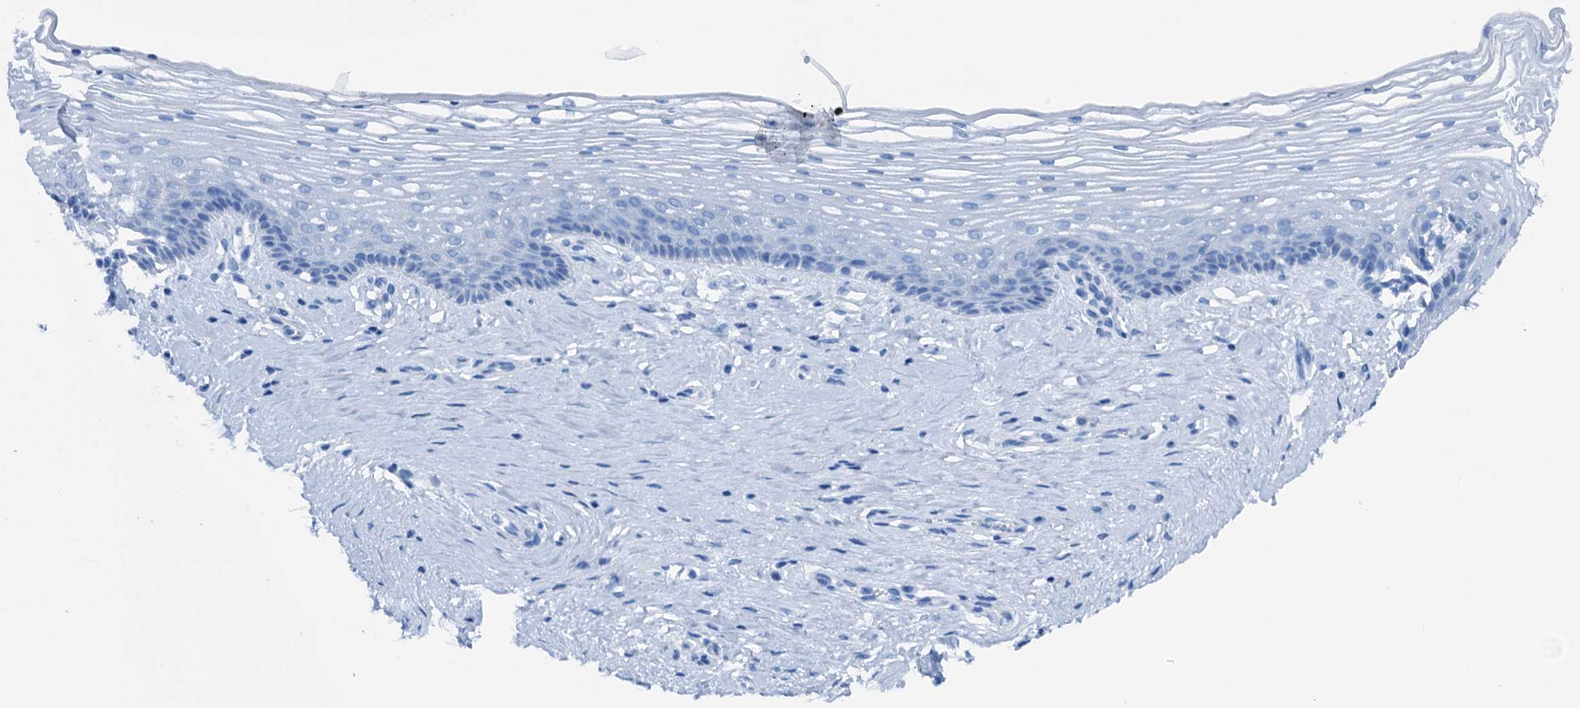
{"staining": {"intensity": "negative", "quantity": "none", "location": "none"}, "tissue": "vagina", "cell_type": "Squamous epithelial cells", "image_type": "normal", "snomed": [{"axis": "morphology", "description": "Normal tissue, NOS"}, {"axis": "topography", "description": "Vagina"}], "caption": "High magnification brightfield microscopy of normal vagina stained with DAB (3,3'-diaminobenzidine) (brown) and counterstained with hematoxylin (blue): squamous epithelial cells show no significant staining. (Stains: DAB immunohistochemistry with hematoxylin counter stain, Microscopy: brightfield microscopy at high magnification).", "gene": "C1QTNF4", "patient": {"sex": "female", "age": 46}}